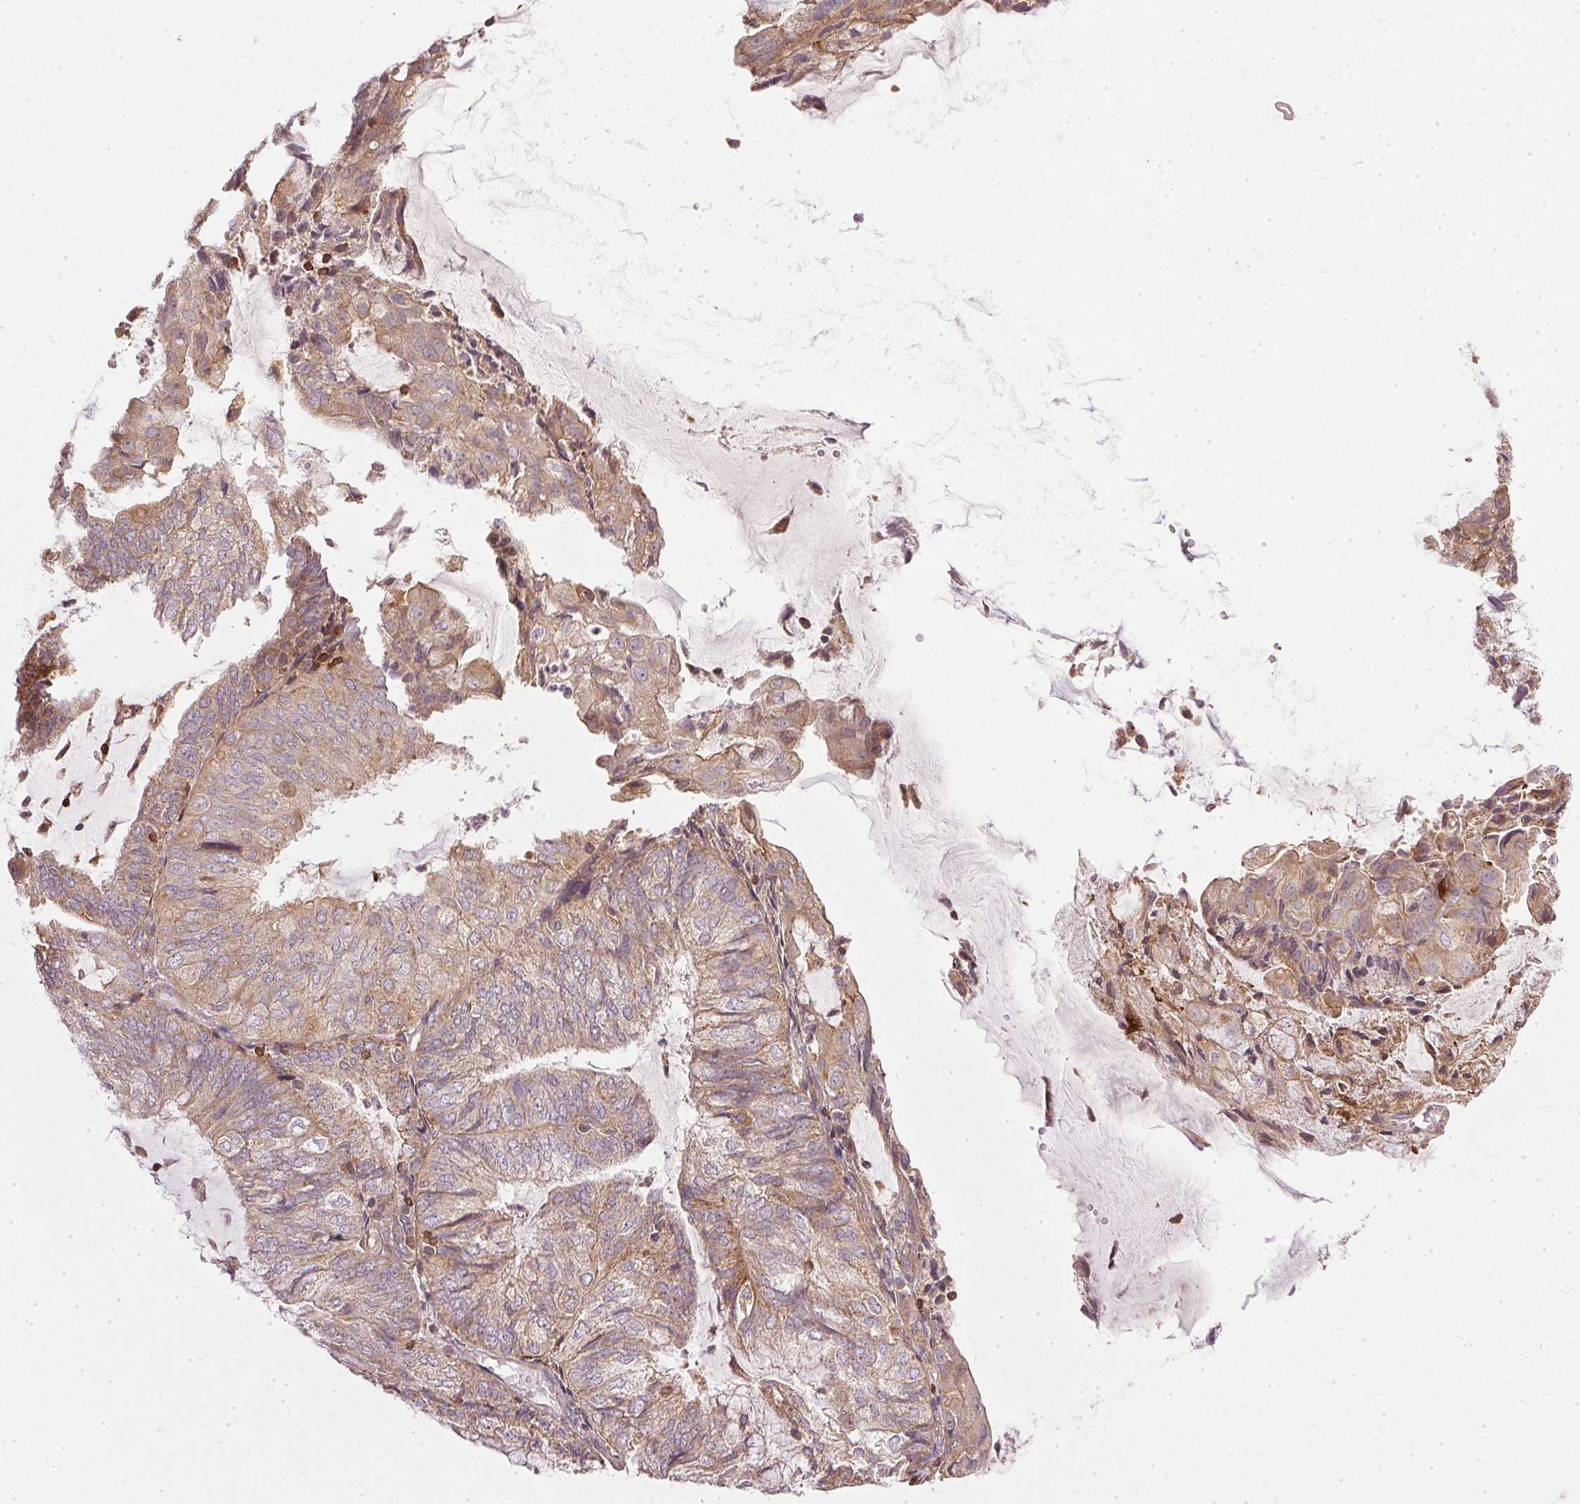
{"staining": {"intensity": "weak", "quantity": ">75%", "location": "cytoplasmic/membranous"}, "tissue": "endometrial cancer", "cell_type": "Tumor cells", "image_type": "cancer", "snomed": [{"axis": "morphology", "description": "Adenocarcinoma, NOS"}, {"axis": "topography", "description": "Endometrium"}], "caption": "Immunohistochemistry (IHC) micrograph of neoplastic tissue: human adenocarcinoma (endometrial) stained using IHC shows low levels of weak protein expression localized specifically in the cytoplasmic/membranous of tumor cells, appearing as a cytoplasmic/membranous brown color.", "gene": "NADK2", "patient": {"sex": "female", "age": 81}}